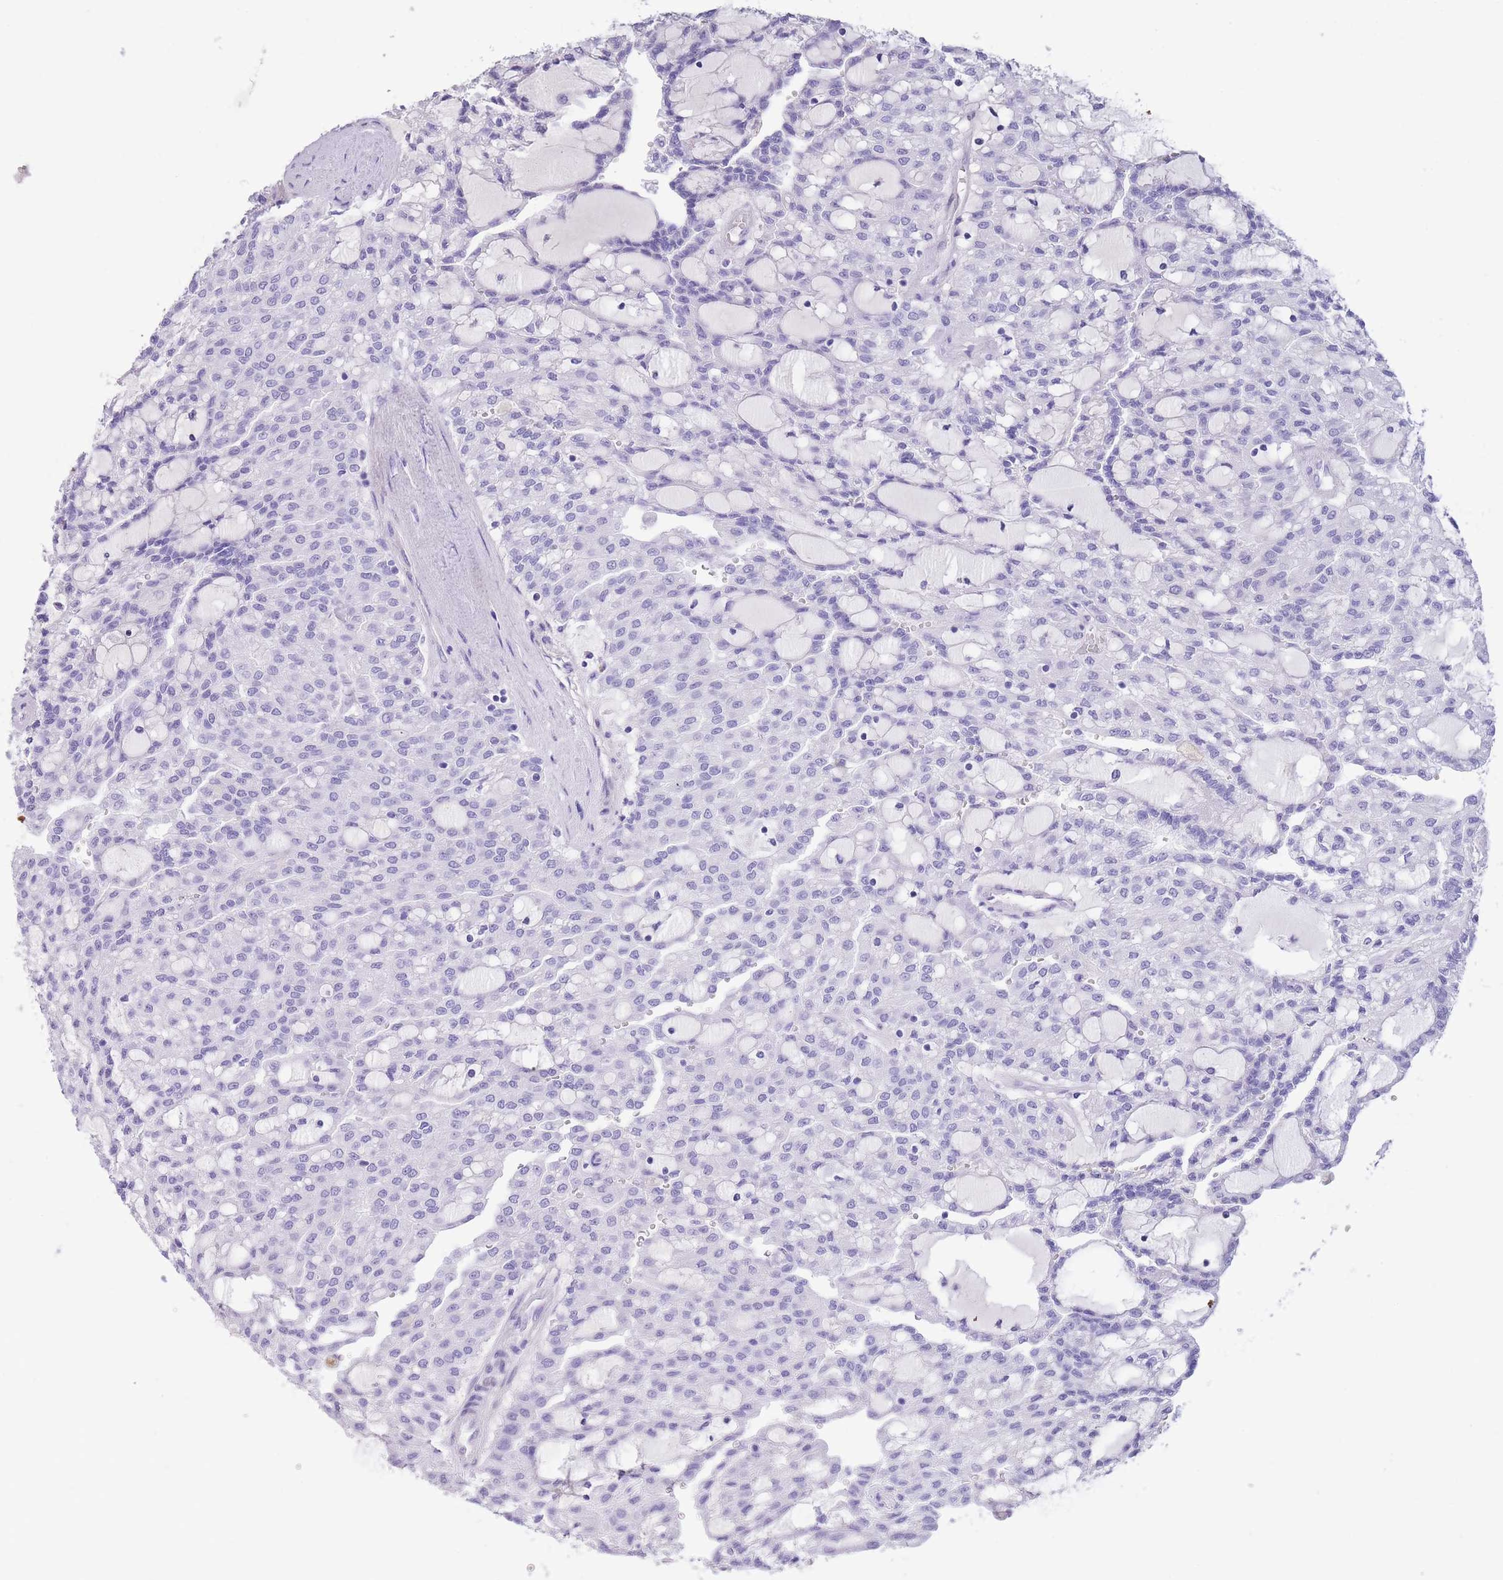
{"staining": {"intensity": "negative", "quantity": "none", "location": "none"}, "tissue": "renal cancer", "cell_type": "Tumor cells", "image_type": "cancer", "snomed": [{"axis": "morphology", "description": "Adenocarcinoma, NOS"}, {"axis": "topography", "description": "Kidney"}], "caption": "Immunohistochemical staining of human renal cancer demonstrates no significant positivity in tumor cells. Nuclei are stained in blue.", "gene": "RAI2", "patient": {"sex": "male", "age": 63}}